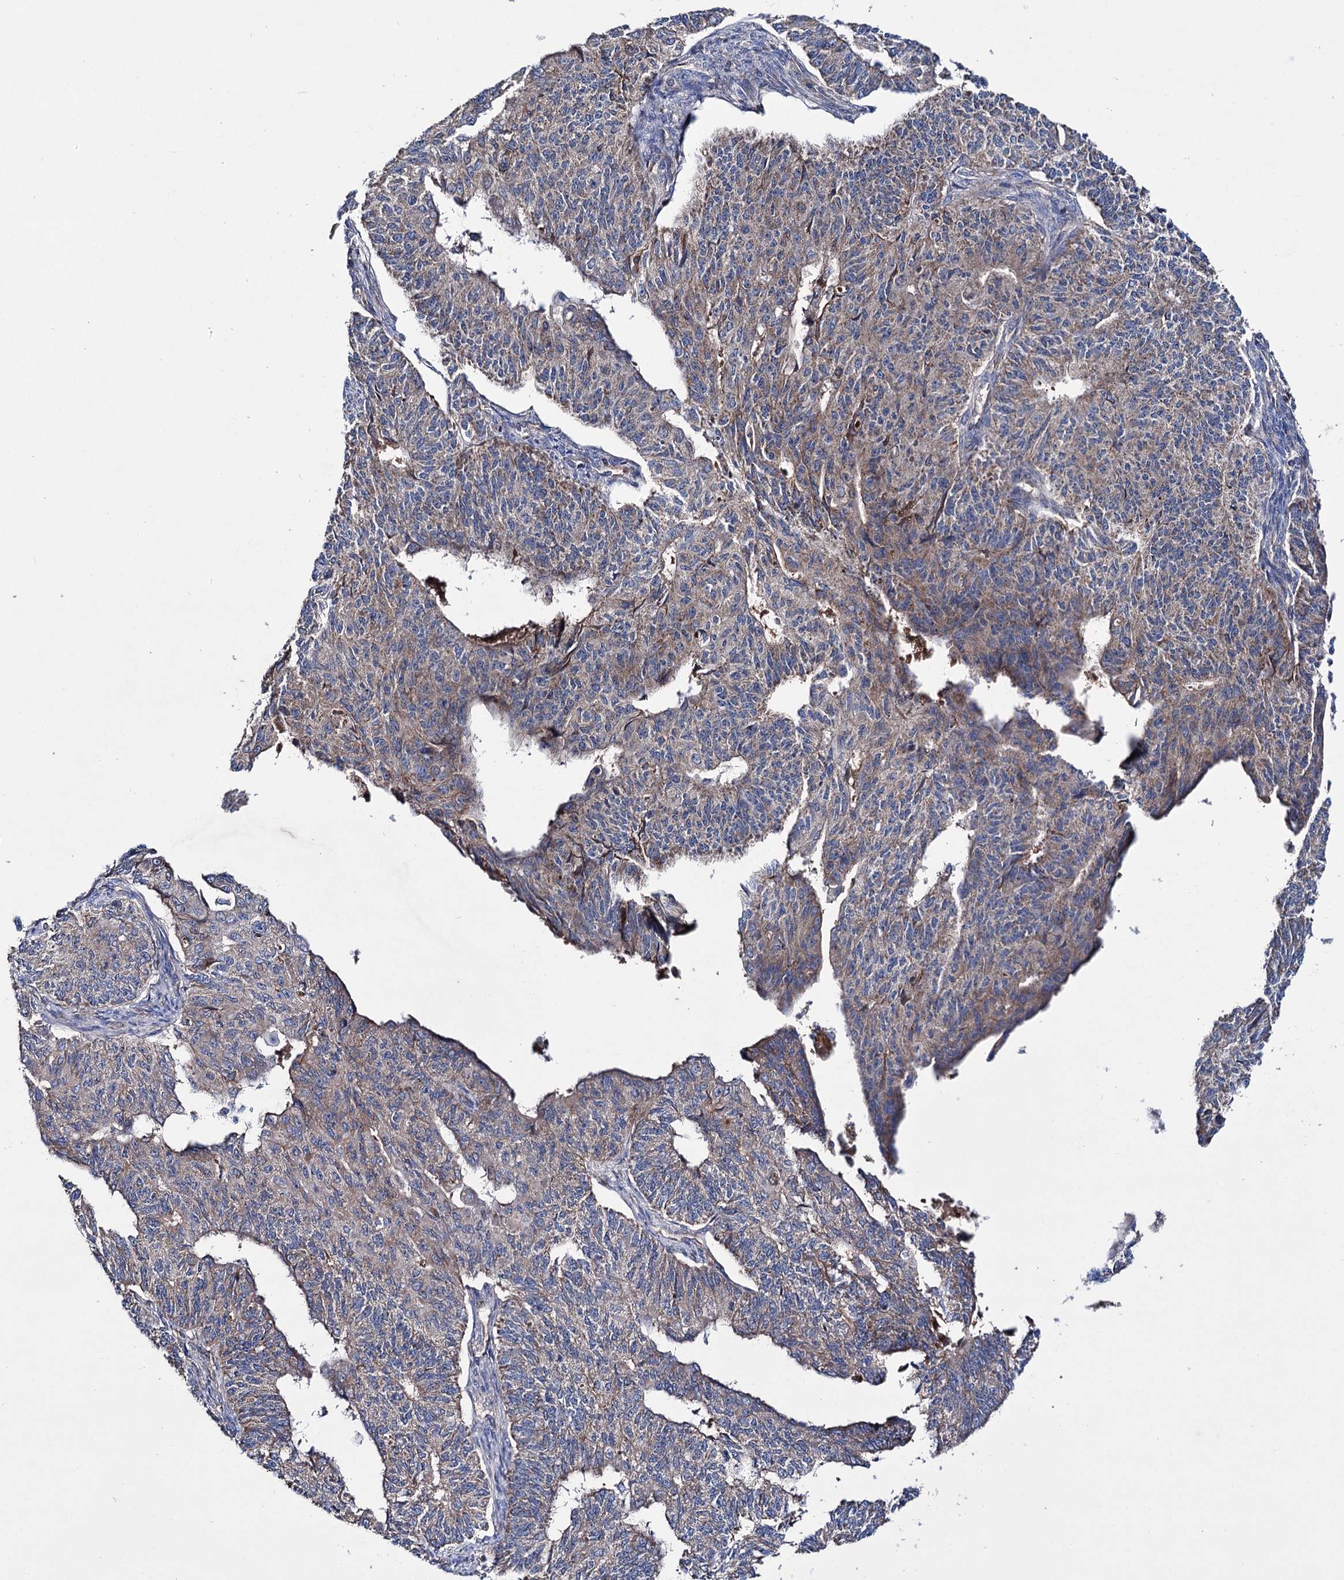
{"staining": {"intensity": "weak", "quantity": "25%-75%", "location": "cytoplasmic/membranous"}, "tissue": "endometrial cancer", "cell_type": "Tumor cells", "image_type": "cancer", "snomed": [{"axis": "morphology", "description": "Adenocarcinoma, NOS"}, {"axis": "topography", "description": "Endometrium"}], "caption": "DAB immunohistochemical staining of human adenocarcinoma (endometrial) demonstrates weak cytoplasmic/membranous protein expression in approximately 25%-75% of tumor cells.", "gene": "CLPB", "patient": {"sex": "female", "age": 32}}